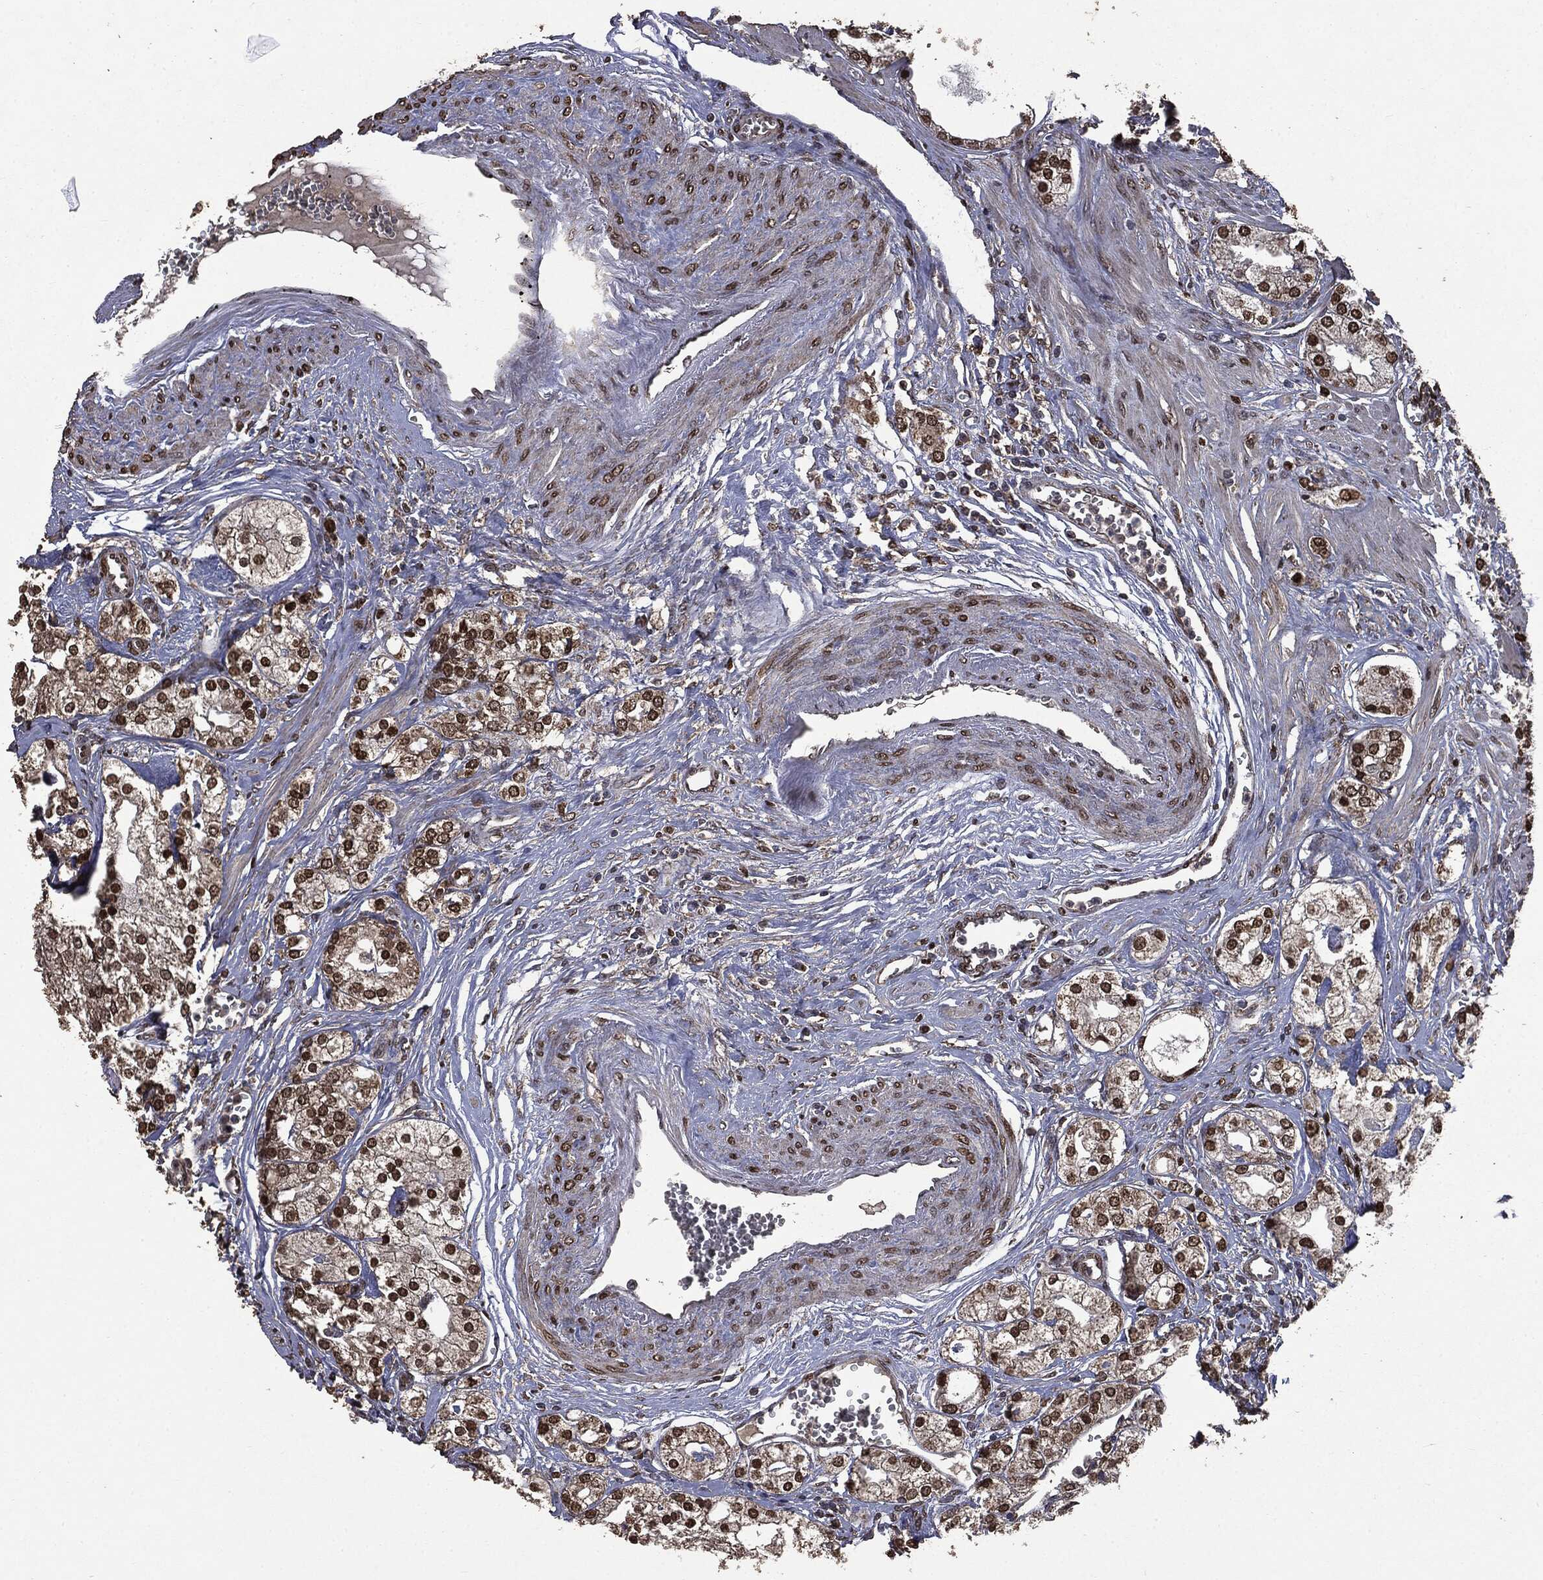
{"staining": {"intensity": "strong", "quantity": ">75%", "location": "cytoplasmic/membranous,nuclear"}, "tissue": "prostate cancer", "cell_type": "Tumor cells", "image_type": "cancer", "snomed": [{"axis": "morphology", "description": "Adenocarcinoma, NOS"}, {"axis": "topography", "description": "Prostate and seminal vesicle, NOS"}, {"axis": "topography", "description": "Prostate"}], "caption": "The histopathology image exhibits immunohistochemical staining of prostate adenocarcinoma. There is strong cytoplasmic/membranous and nuclear expression is identified in approximately >75% of tumor cells.", "gene": "PPP6R2", "patient": {"sex": "male", "age": 62}}